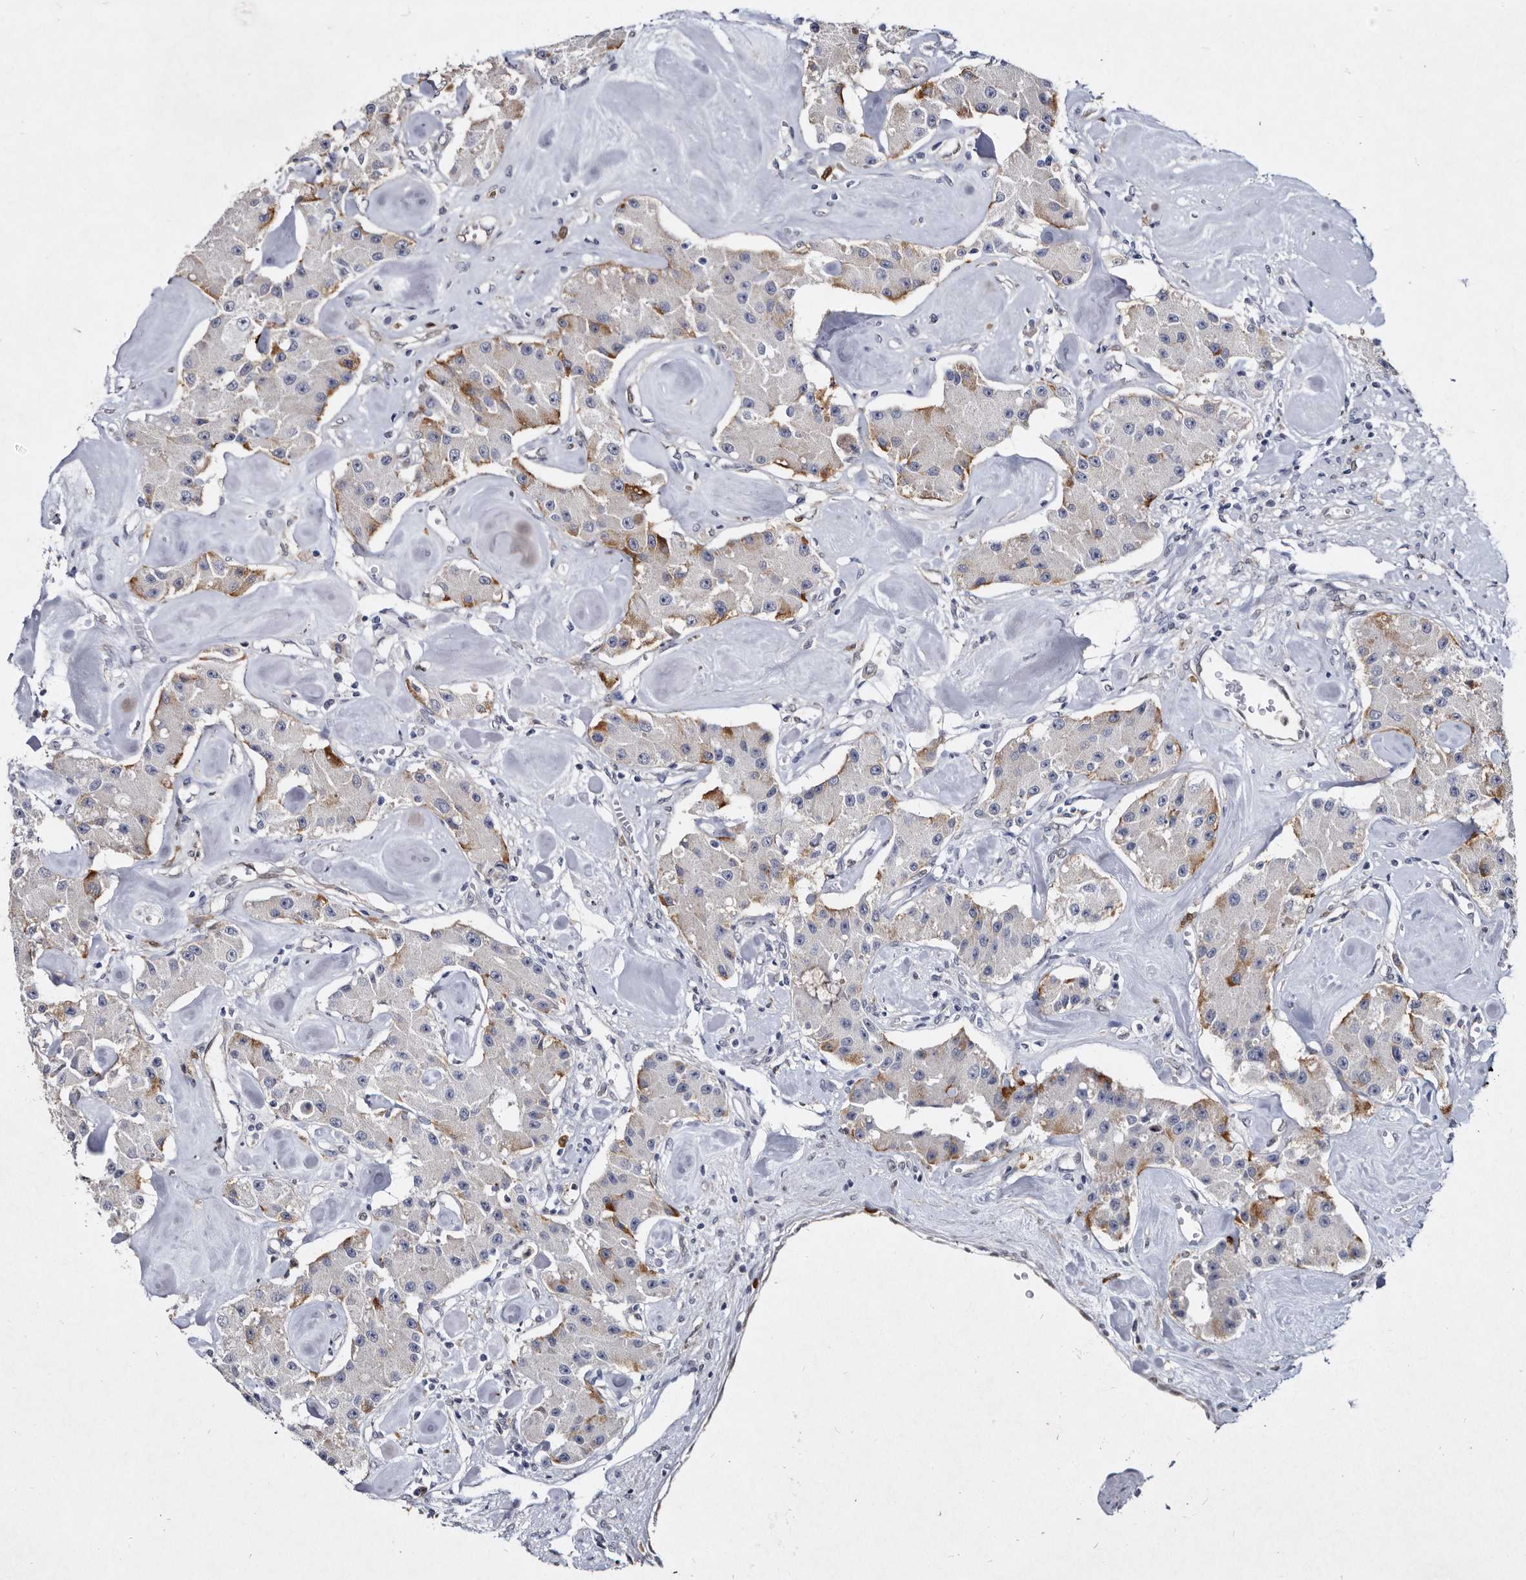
{"staining": {"intensity": "moderate", "quantity": "<25%", "location": "cytoplasmic/membranous"}, "tissue": "carcinoid", "cell_type": "Tumor cells", "image_type": "cancer", "snomed": [{"axis": "morphology", "description": "Carcinoid, malignant, NOS"}, {"axis": "topography", "description": "Pancreas"}], "caption": "Protein expression analysis of carcinoid shows moderate cytoplasmic/membranous positivity in about <25% of tumor cells. The protein is stained brown, and the nuclei are stained in blue (DAB IHC with brightfield microscopy, high magnification).", "gene": "SERPINB8", "patient": {"sex": "male", "age": 41}}